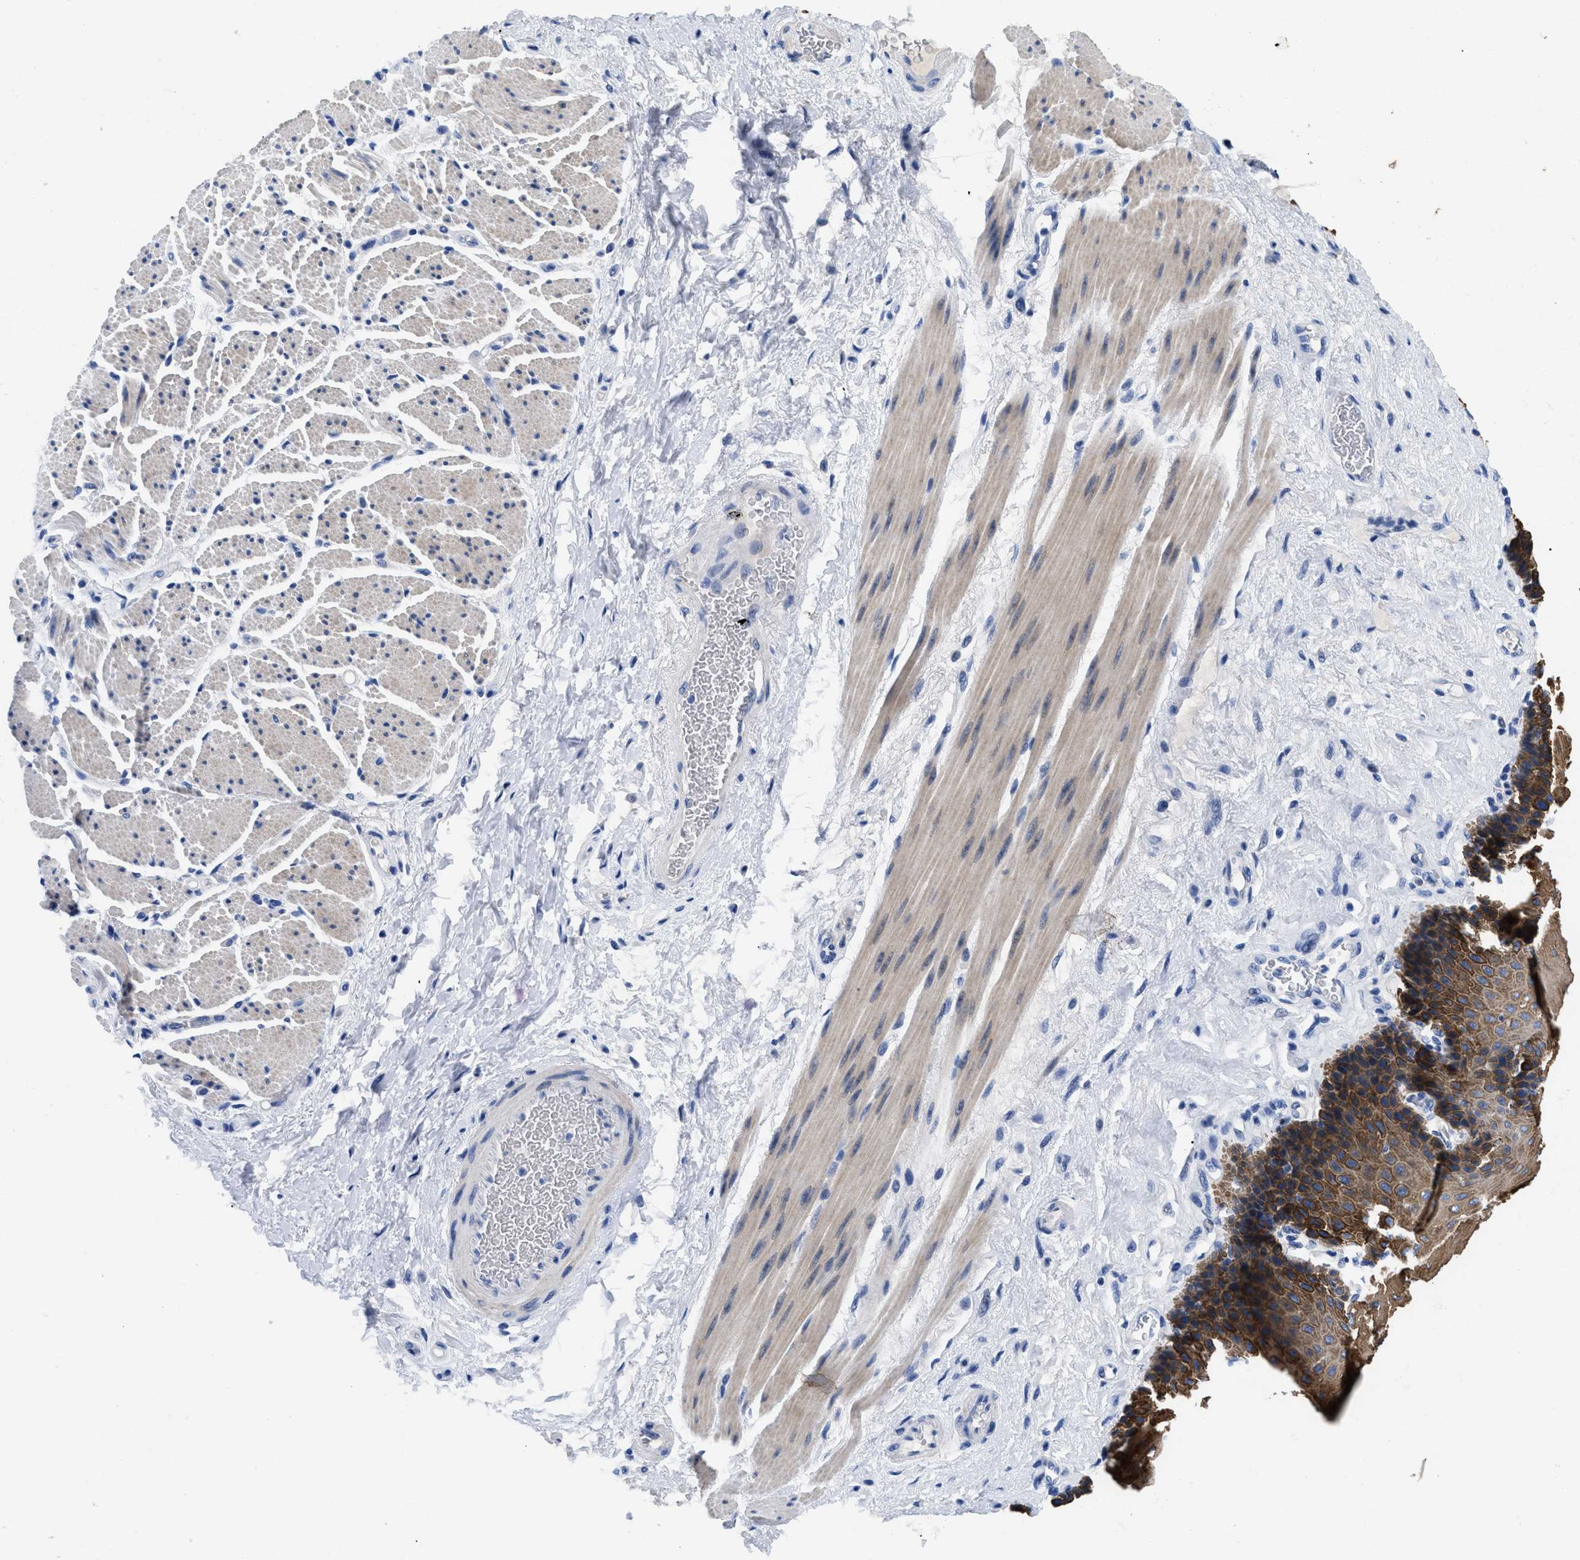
{"staining": {"intensity": "strong", "quantity": "25%-75%", "location": "cytoplasmic/membranous"}, "tissue": "esophagus", "cell_type": "Squamous epithelial cells", "image_type": "normal", "snomed": [{"axis": "morphology", "description": "Normal tissue, NOS"}, {"axis": "topography", "description": "Esophagus"}], "caption": "Immunohistochemical staining of unremarkable human esophagus reveals strong cytoplasmic/membranous protein positivity in approximately 25%-75% of squamous epithelial cells.", "gene": "TMEM68", "patient": {"sex": "female", "age": 72}}